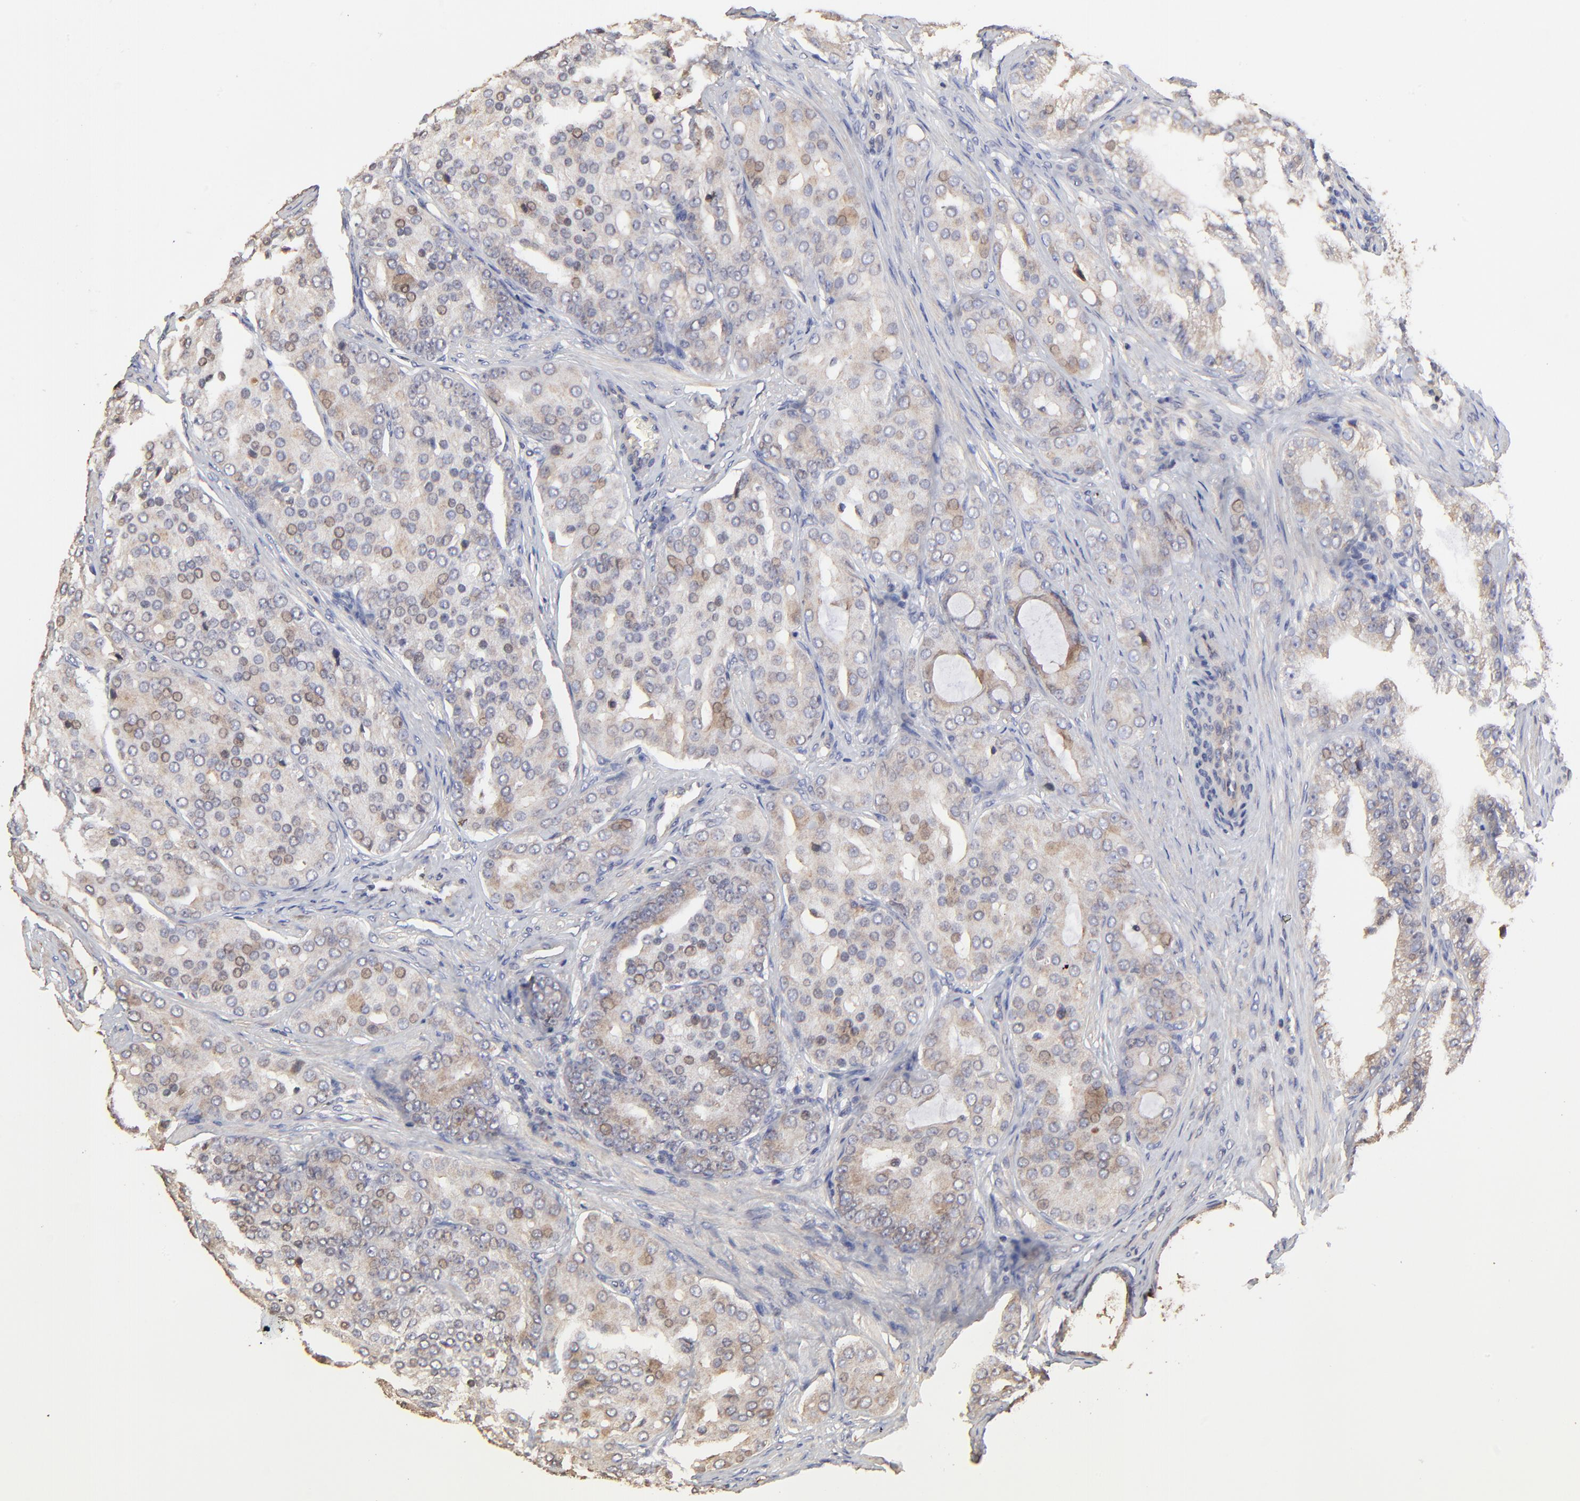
{"staining": {"intensity": "weak", "quantity": "25%-75%", "location": "cytoplasmic/membranous"}, "tissue": "prostate cancer", "cell_type": "Tumor cells", "image_type": "cancer", "snomed": [{"axis": "morphology", "description": "Adenocarcinoma, High grade"}, {"axis": "topography", "description": "Prostate"}], "caption": "Weak cytoplasmic/membranous protein expression is identified in about 25%-75% of tumor cells in prostate cancer (adenocarcinoma (high-grade)).", "gene": "ELP2", "patient": {"sex": "male", "age": 64}}